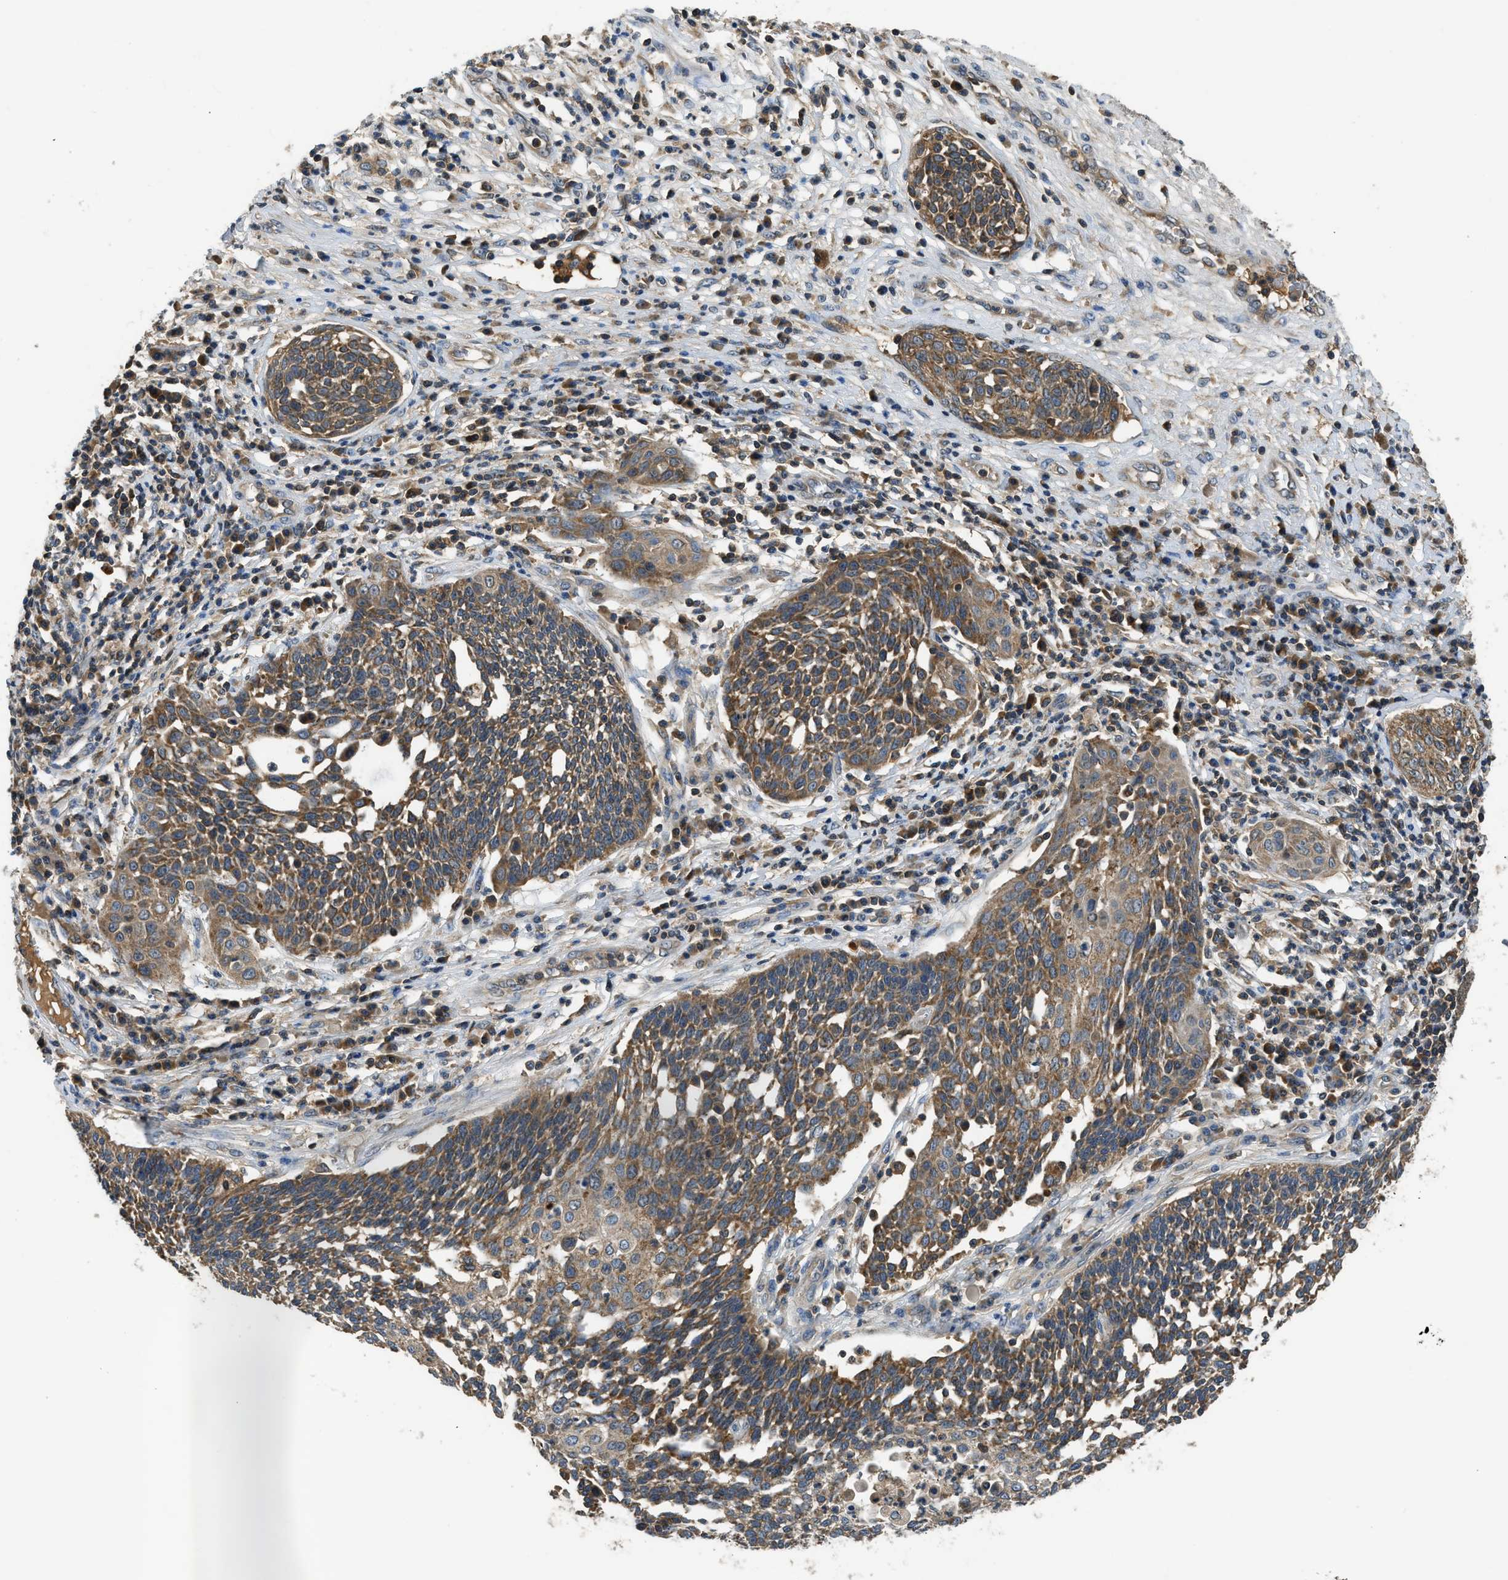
{"staining": {"intensity": "moderate", "quantity": ">75%", "location": "cytoplasmic/membranous"}, "tissue": "cervical cancer", "cell_type": "Tumor cells", "image_type": "cancer", "snomed": [{"axis": "morphology", "description": "Squamous cell carcinoma, NOS"}, {"axis": "topography", "description": "Cervix"}], "caption": "Tumor cells show medium levels of moderate cytoplasmic/membranous expression in approximately >75% of cells in human cervical cancer (squamous cell carcinoma).", "gene": "PAFAH2", "patient": {"sex": "female", "age": 34}}